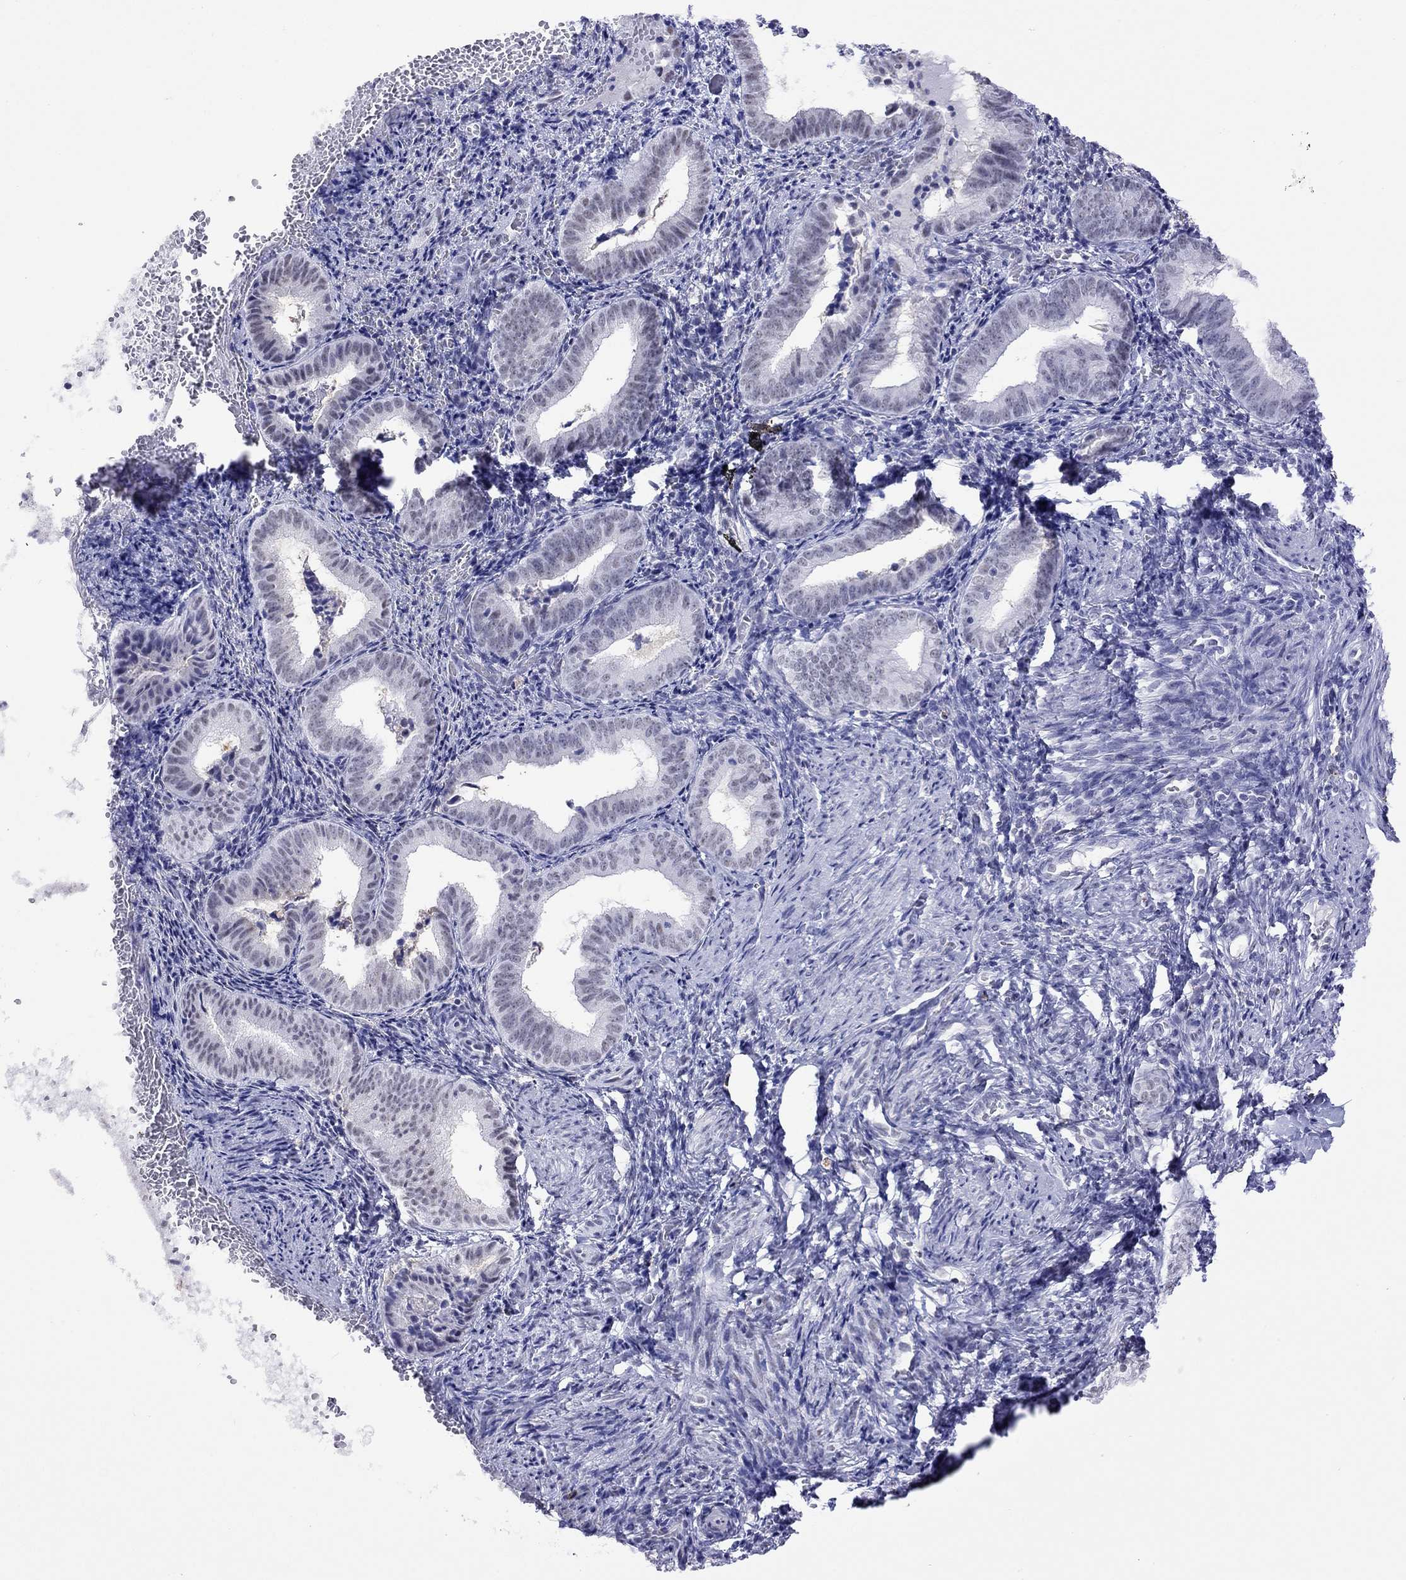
{"staining": {"intensity": "negative", "quantity": "none", "location": "none"}, "tissue": "endometrium", "cell_type": "Cells in endometrial stroma", "image_type": "normal", "snomed": [{"axis": "morphology", "description": "Normal tissue, NOS"}, {"axis": "topography", "description": "Endometrium"}], "caption": "Human endometrium stained for a protein using IHC displays no positivity in cells in endometrial stroma.", "gene": "SLC30A8", "patient": {"sex": "female", "age": 42}}